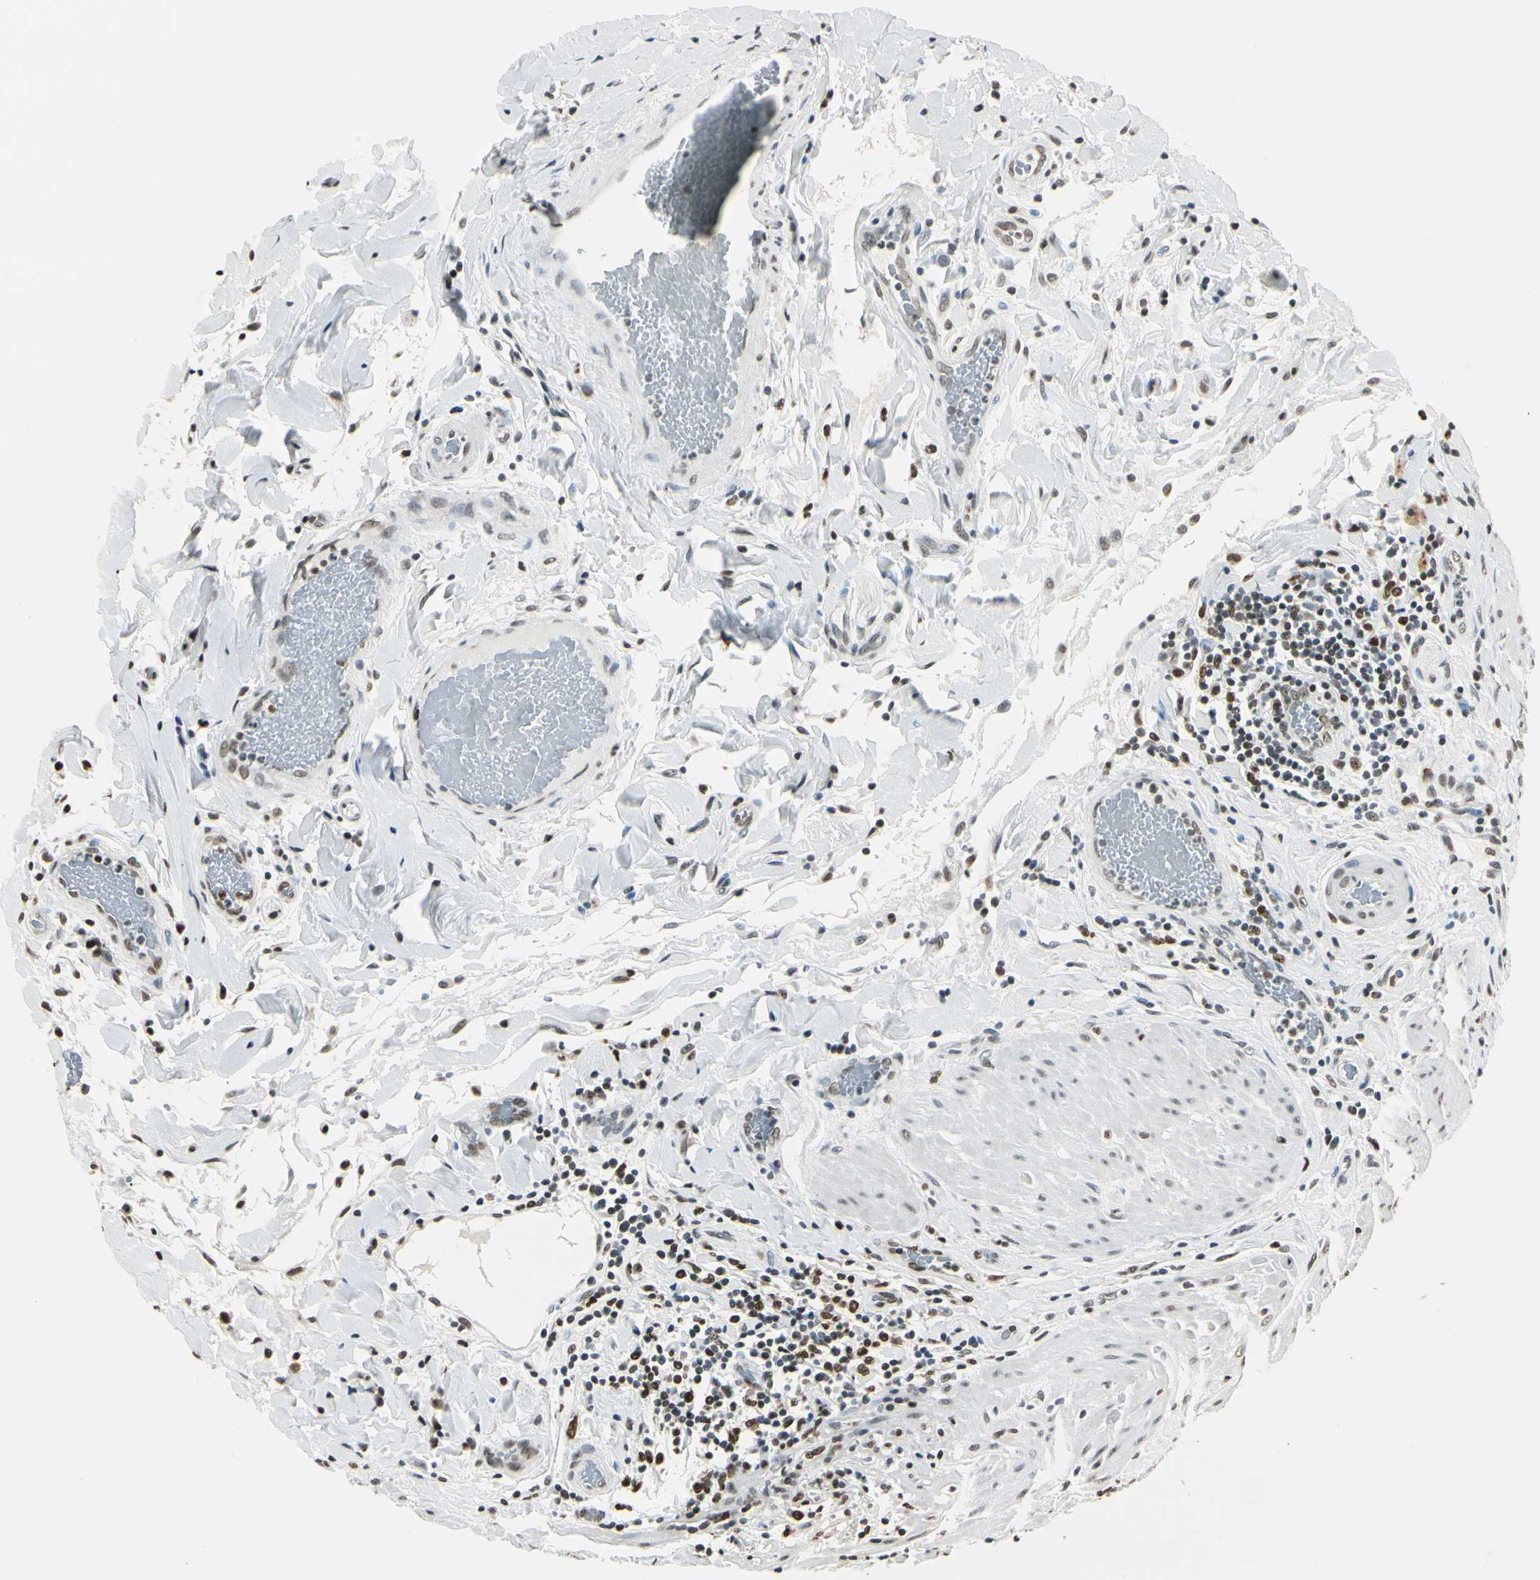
{"staining": {"intensity": "moderate", "quantity": ">75%", "location": "nuclear"}, "tissue": "gallbladder", "cell_type": "Glandular cells", "image_type": "normal", "snomed": [{"axis": "morphology", "description": "Normal tissue, NOS"}, {"axis": "topography", "description": "Gallbladder"}], "caption": "A brown stain labels moderate nuclear staining of a protein in glandular cells of unremarkable gallbladder. (brown staining indicates protein expression, while blue staining denotes nuclei).", "gene": "FANCG", "patient": {"sex": "male", "age": 59}}